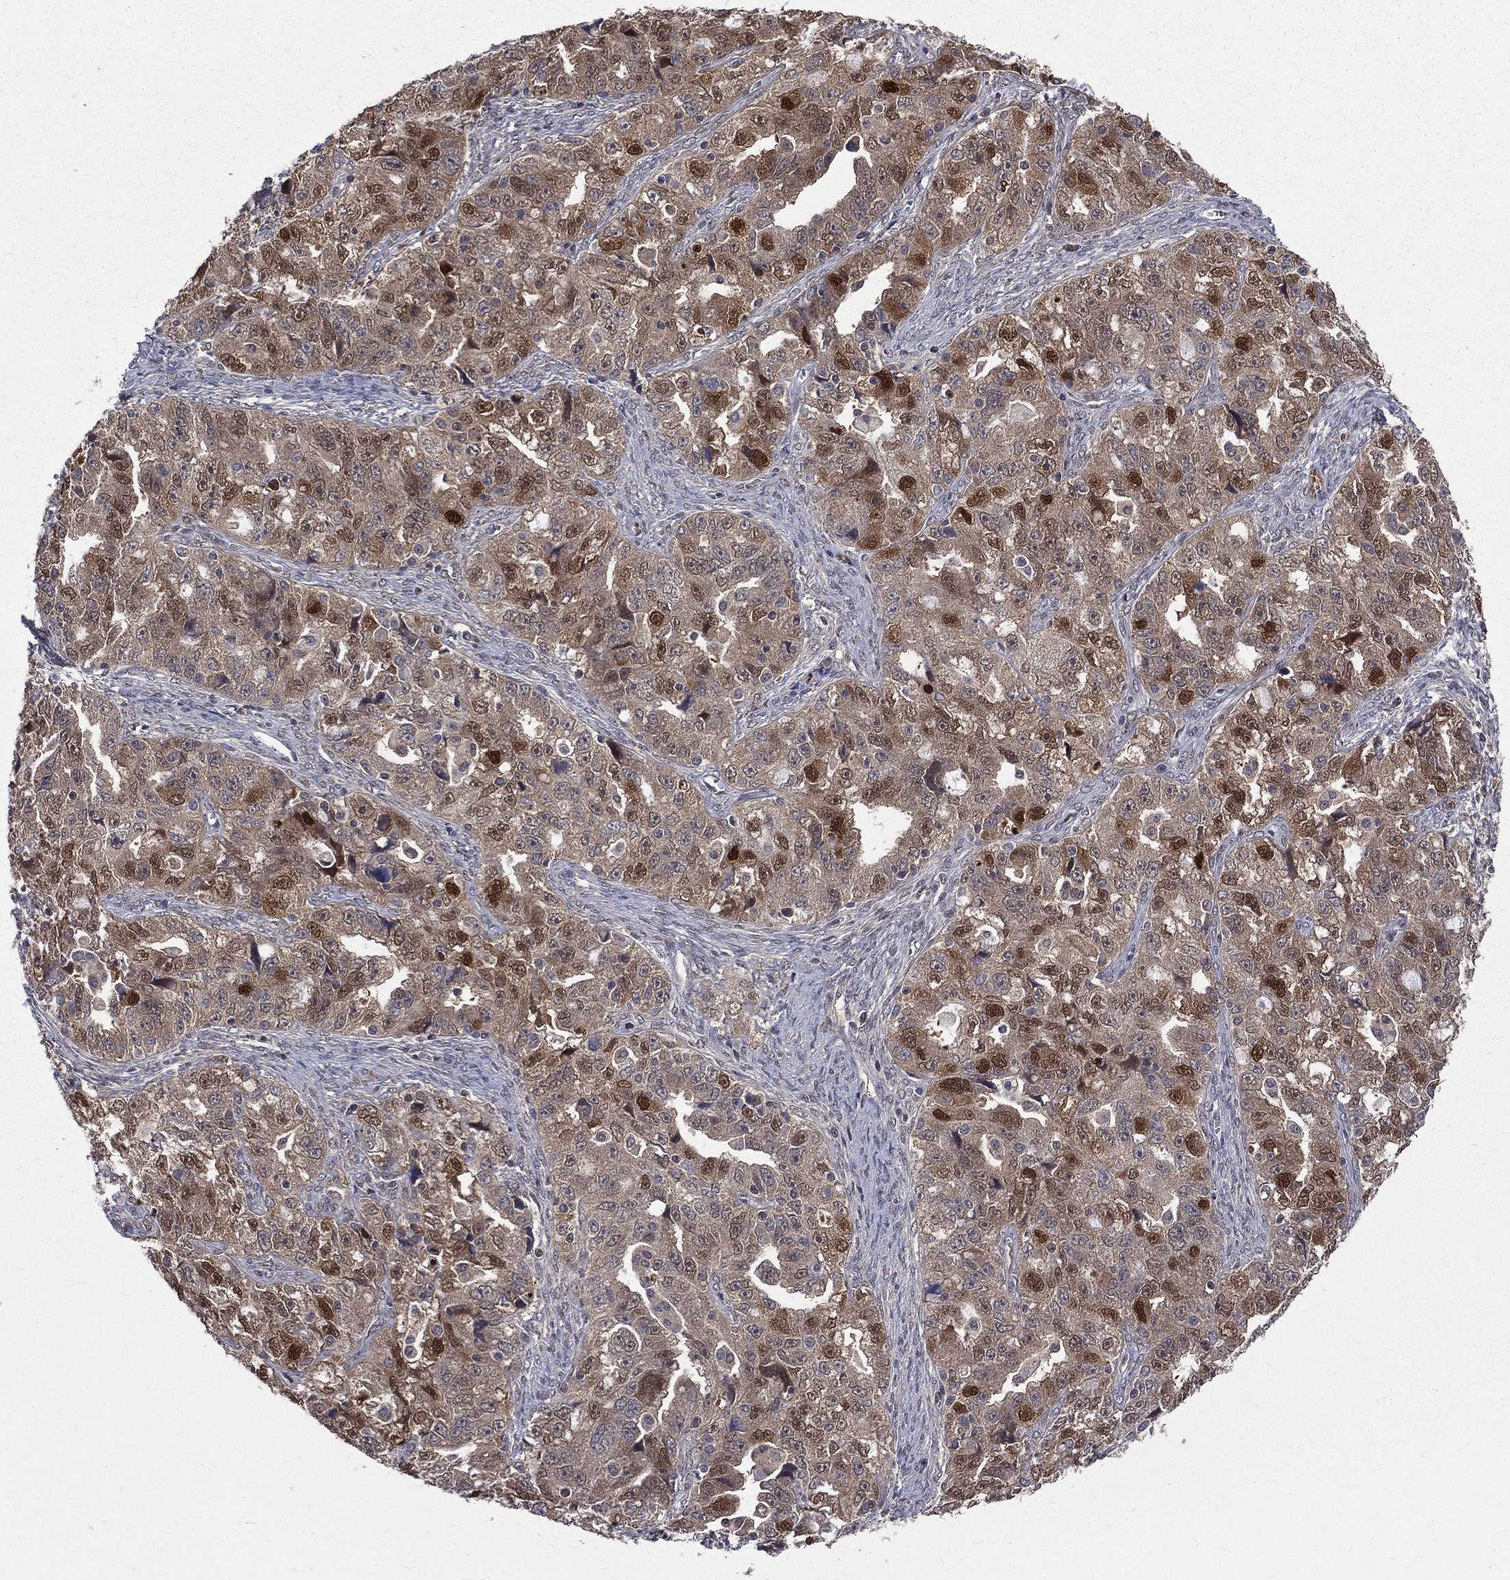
{"staining": {"intensity": "moderate", "quantity": "25%-75%", "location": "nuclear"}, "tissue": "ovarian cancer", "cell_type": "Tumor cells", "image_type": "cancer", "snomed": [{"axis": "morphology", "description": "Cystadenocarcinoma, serous, NOS"}, {"axis": "topography", "description": "Ovary"}], "caption": "Human ovarian cancer stained for a protein (brown) reveals moderate nuclear positive staining in approximately 25%-75% of tumor cells.", "gene": "GMPR2", "patient": {"sex": "female", "age": 51}}